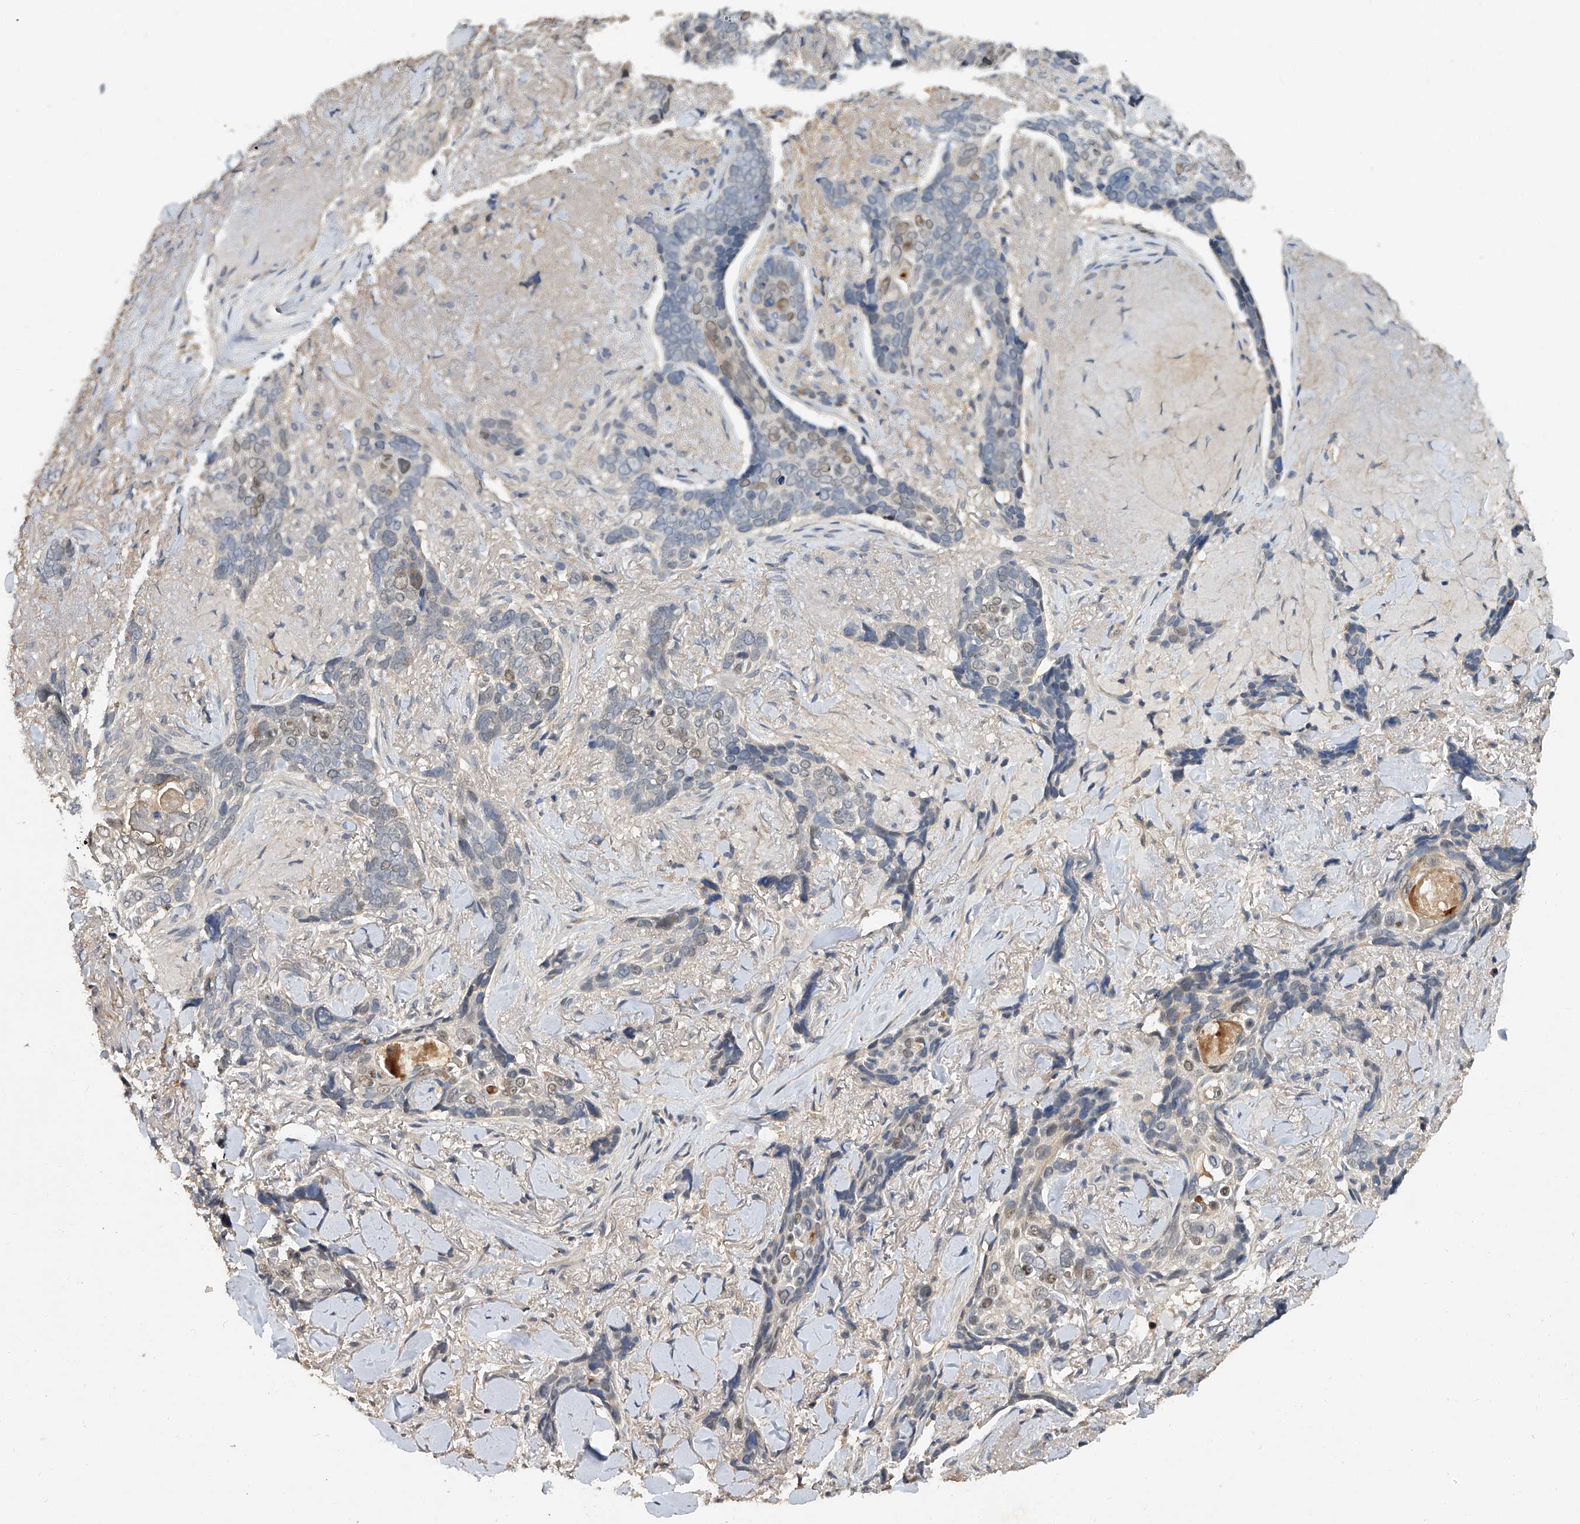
{"staining": {"intensity": "negative", "quantity": "none", "location": "none"}, "tissue": "skin cancer", "cell_type": "Tumor cells", "image_type": "cancer", "snomed": [{"axis": "morphology", "description": "Basal cell carcinoma"}, {"axis": "topography", "description": "Skin"}], "caption": "DAB (3,3'-diaminobenzidine) immunohistochemical staining of basal cell carcinoma (skin) displays no significant staining in tumor cells.", "gene": "JAG2", "patient": {"sex": "female", "age": 82}}